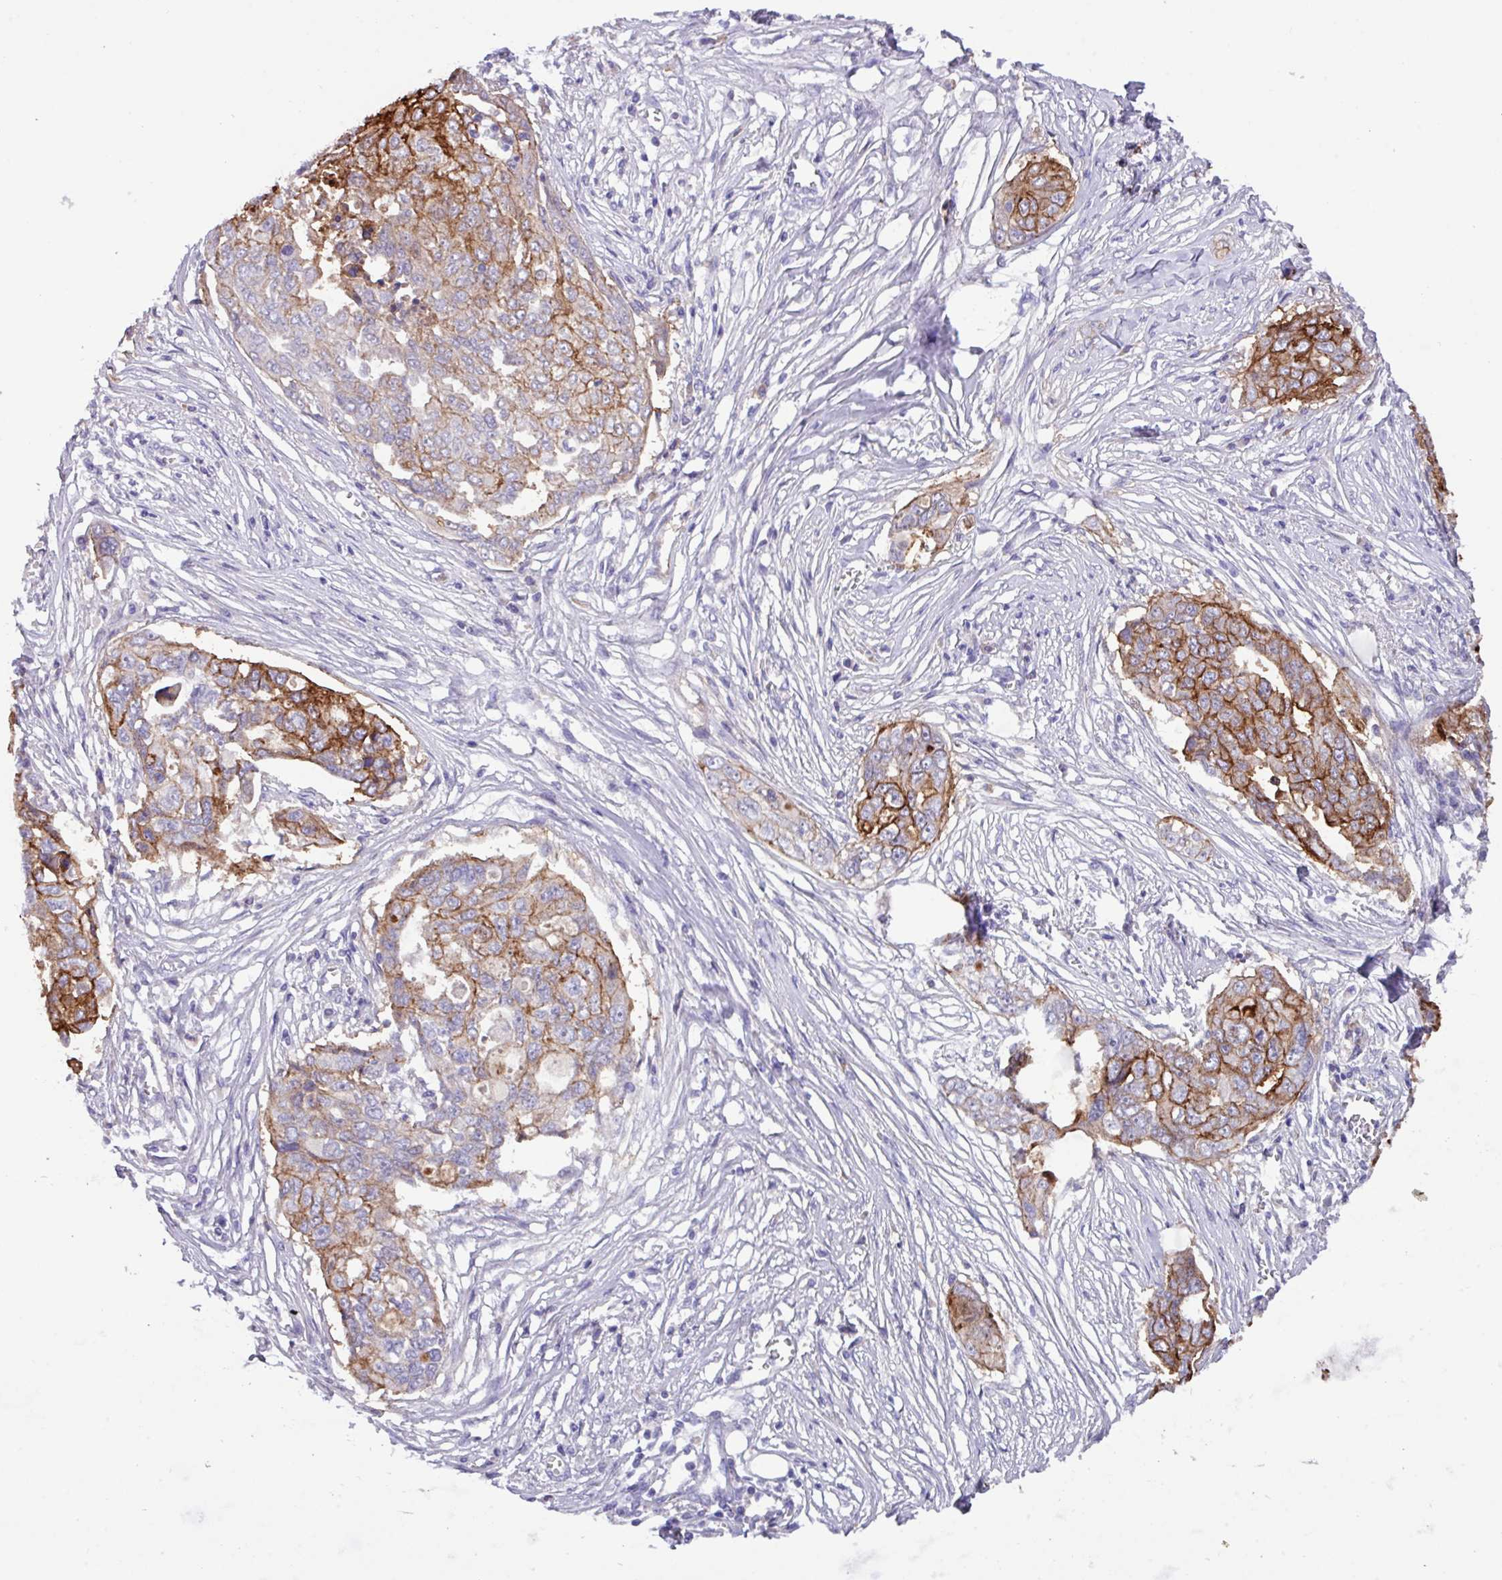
{"staining": {"intensity": "moderate", "quantity": ">75%", "location": "cytoplasmic/membranous"}, "tissue": "ovarian cancer", "cell_type": "Tumor cells", "image_type": "cancer", "snomed": [{"axis": "morphology", "description": "Carcinoma, endometroid"}, {"axis": "topography", "description": "Ovary"}], "caption": "There is medium levels of moderate cytoplasmic/membranous staining in tumor cells of ovarian cancer, as demonstrated by immunohistochemical staining (brown color).", "gene": "EPCAM", "patient": {"sex": "female", "age": 70}}